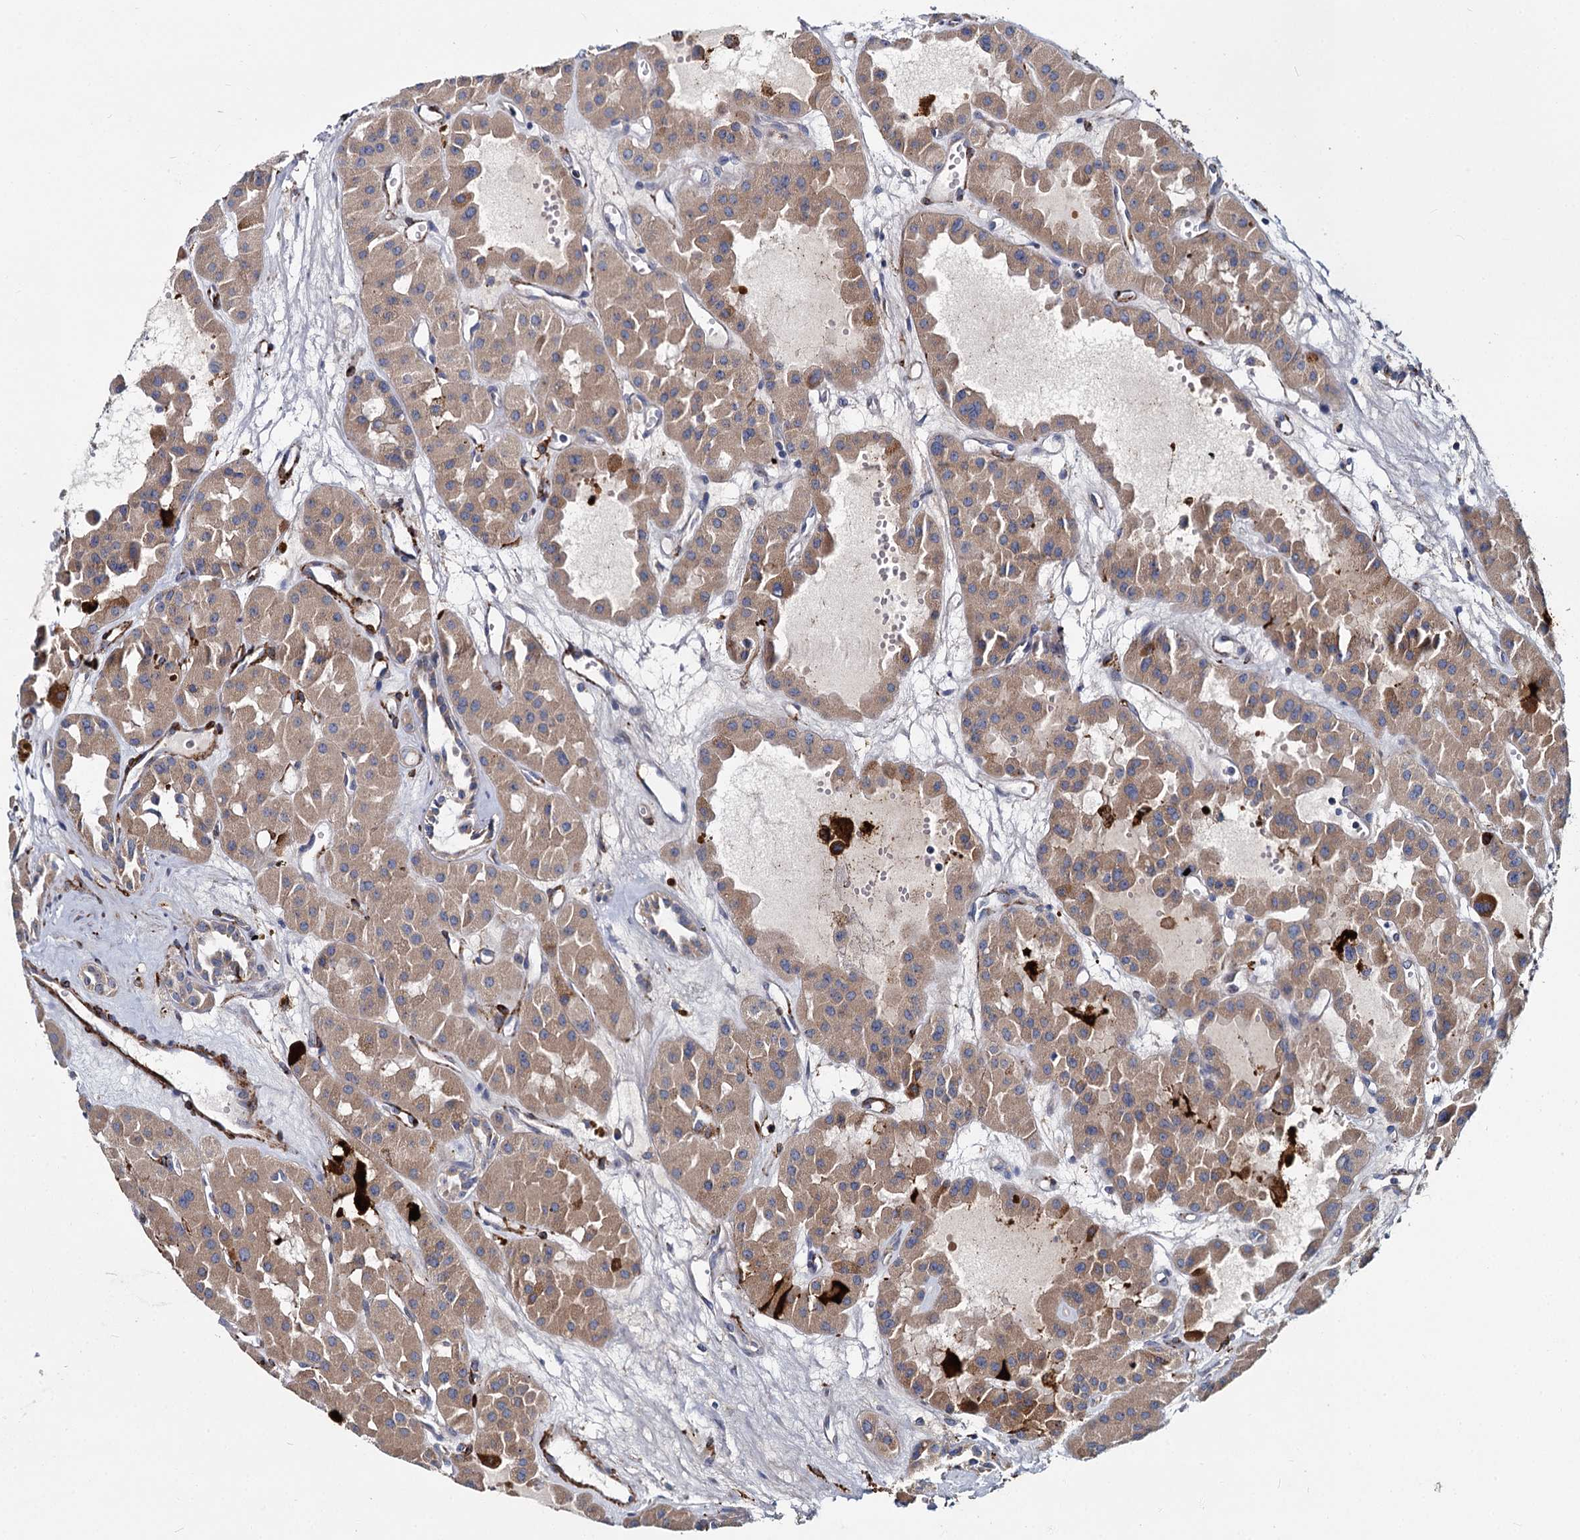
{"staining": {"intensity": "moderate", "quantity": ">75%", "location": "cytoplasmic/membranous"}, "tissue": "renal cancer", "cell_type": "Tumor cells", "image_type": "cancer", "snomed": [{"axis": "morphology", "description": "Carcinoma, NOS"}, {"axis": "topography", "description": "Kidney"}], "caption": "Moderate cytoplasmic/membranous expression for a protein is present in approximately >75% of tumor cells of renal cancer (carcinoma) using immunohistochemistry (IHC).", "gene": "DCUN1D2", "patient": {"sex": "female", "age": 75}}